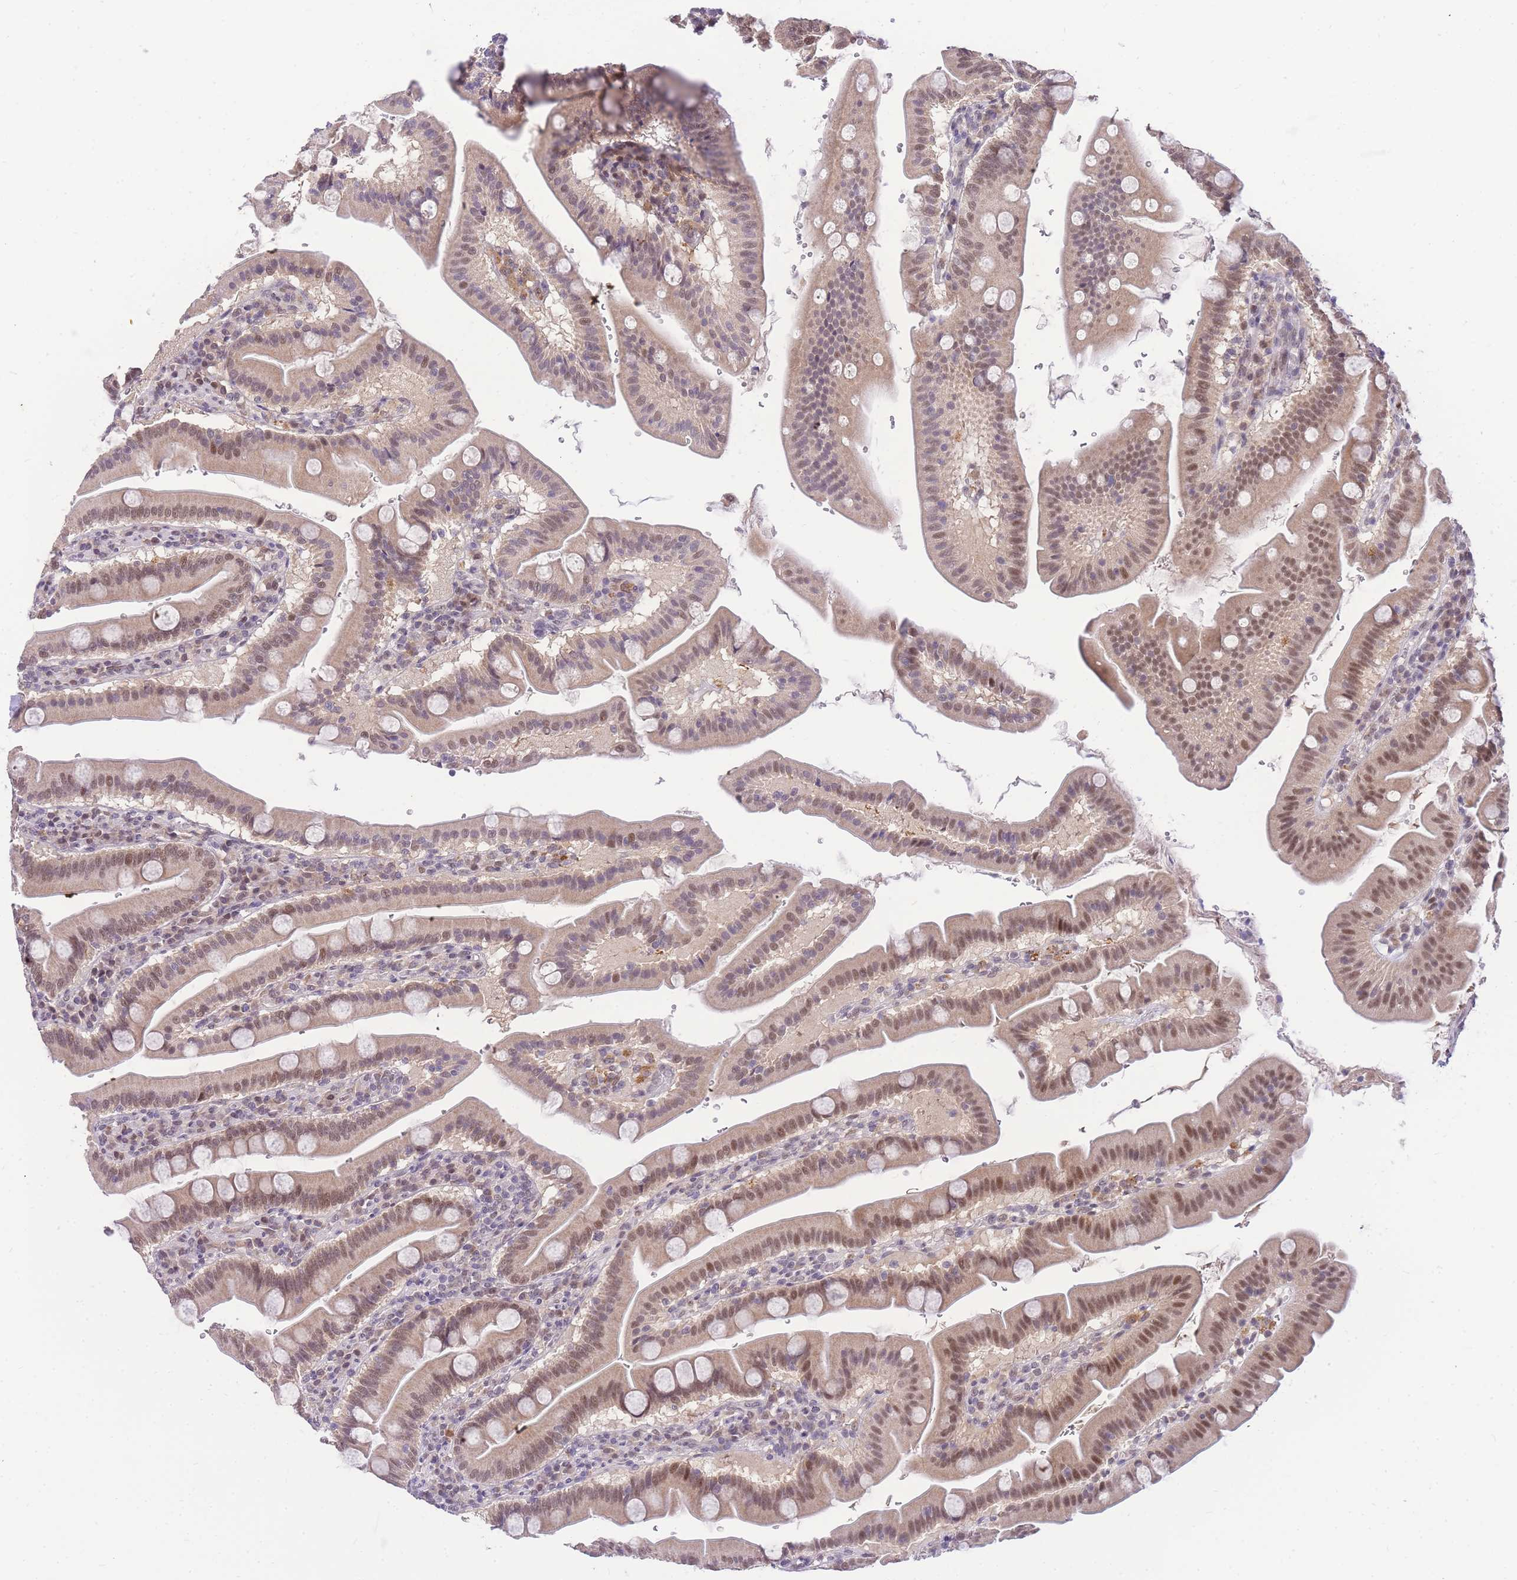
{"staining": {"intensity": "weak", "quantity": ">75%", "location": "cytoplasmic/membranous,nuclear"}, "tissue": "duodenum", "cell_type": "Glandular cells", "image_type": "normal", "snomed": [{"axis": "morphology", "description": "Normal tissue, NOS"}, {"axis": "morphology", "description": "Adenocarcinoma, NOS"}, {"axis": "topography", "description": "Pancreas"}, {"axis": "topography", "description": "Duodenum"}], "caption": "This is a histology image of immunohistochemistry staining of normal duodenum, which shows weak positivity in the cytoplasmic/membranous,nuclear of glandular cells.", "gene": "PUS10", "patient": {"sex": "male", "age": 50}}